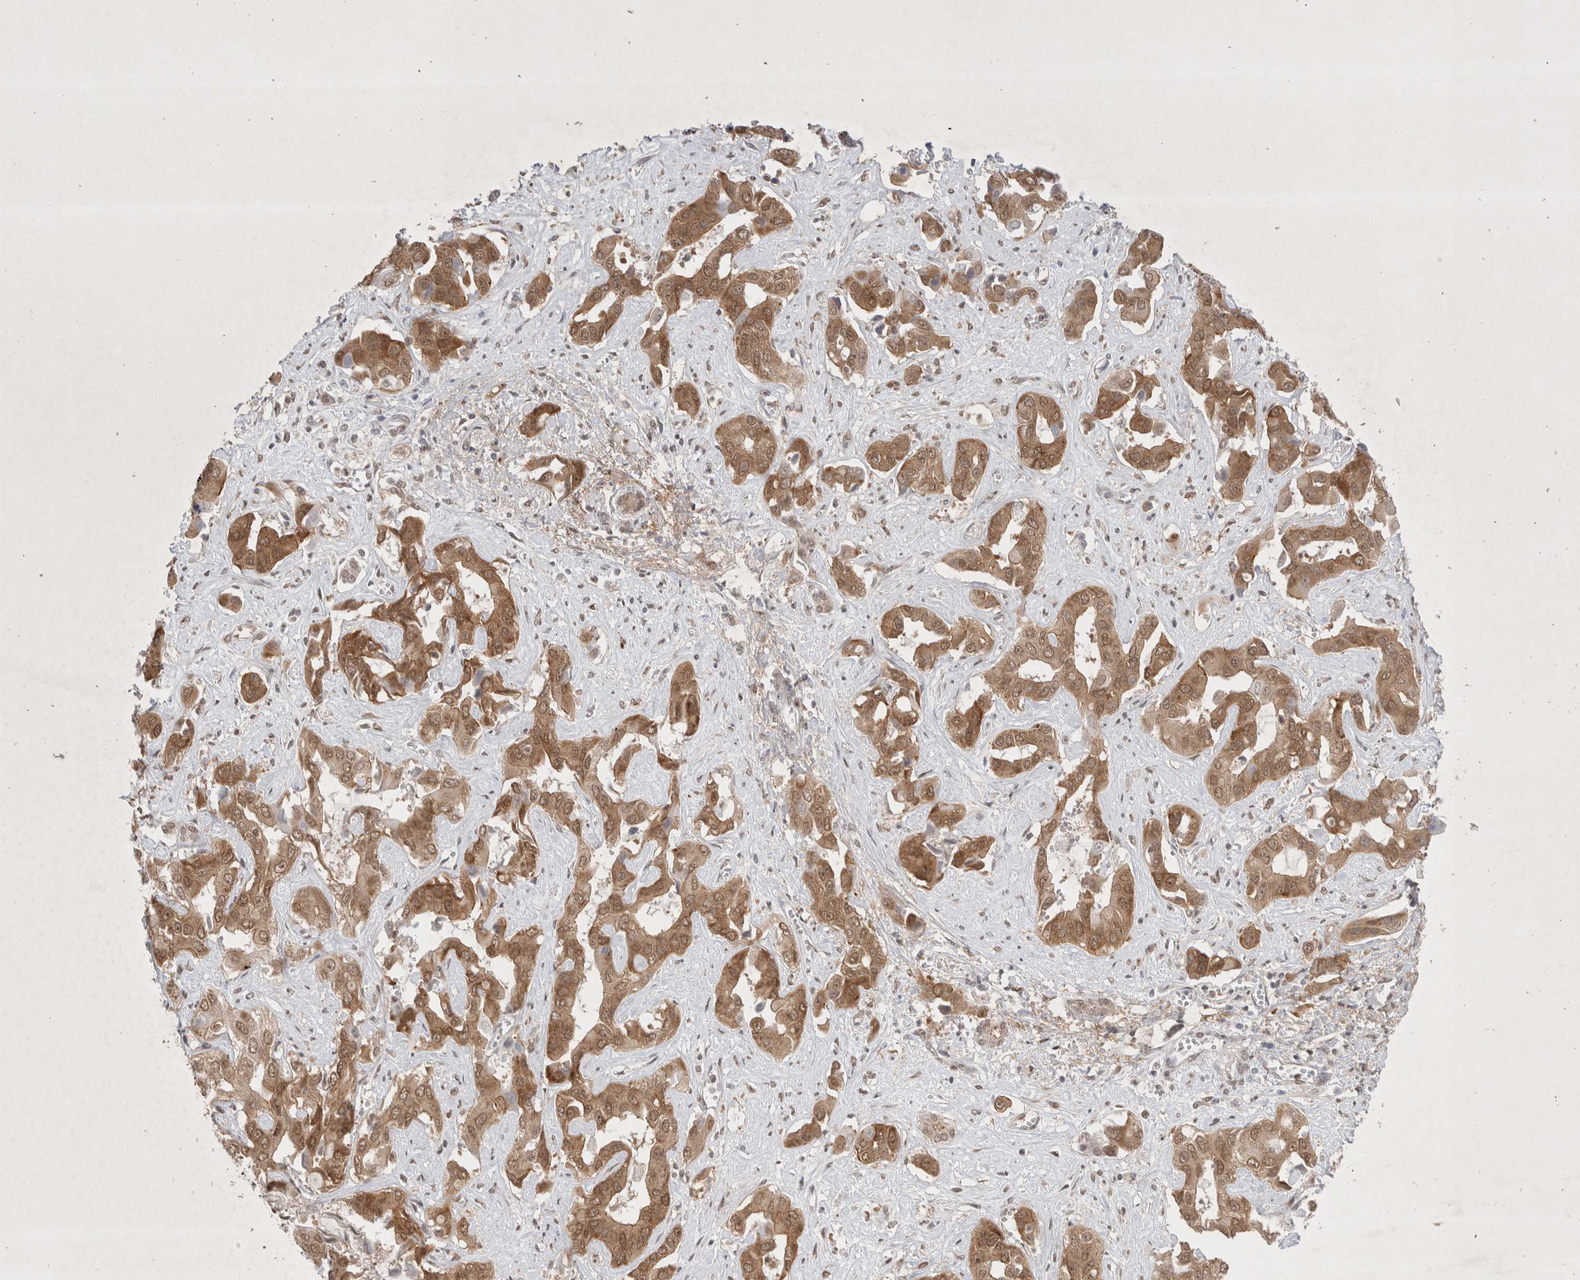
{"staining": {"intensity": "moderate", "quantity": ">75%", "location": "cytoplasmic/membranous"}, "tissue": "liver cancer", "cell_type": "Tumor cells", "image_type": "cancer", "snomed": [{"axis": "morphology", "description": "Cholangiocarcinoma"}, {"axis": "topography", "description": "Liver"}], "caption": "Immunohistochemical staining of human liver cancer reveals moderate cytoplasmic/membranous protein positivity in about >75% of tumor cells. (IHC, brightfield microscopy, high magnification).", "gene": "WIPF2", "patient": {"sex": "female", "age": 52}}